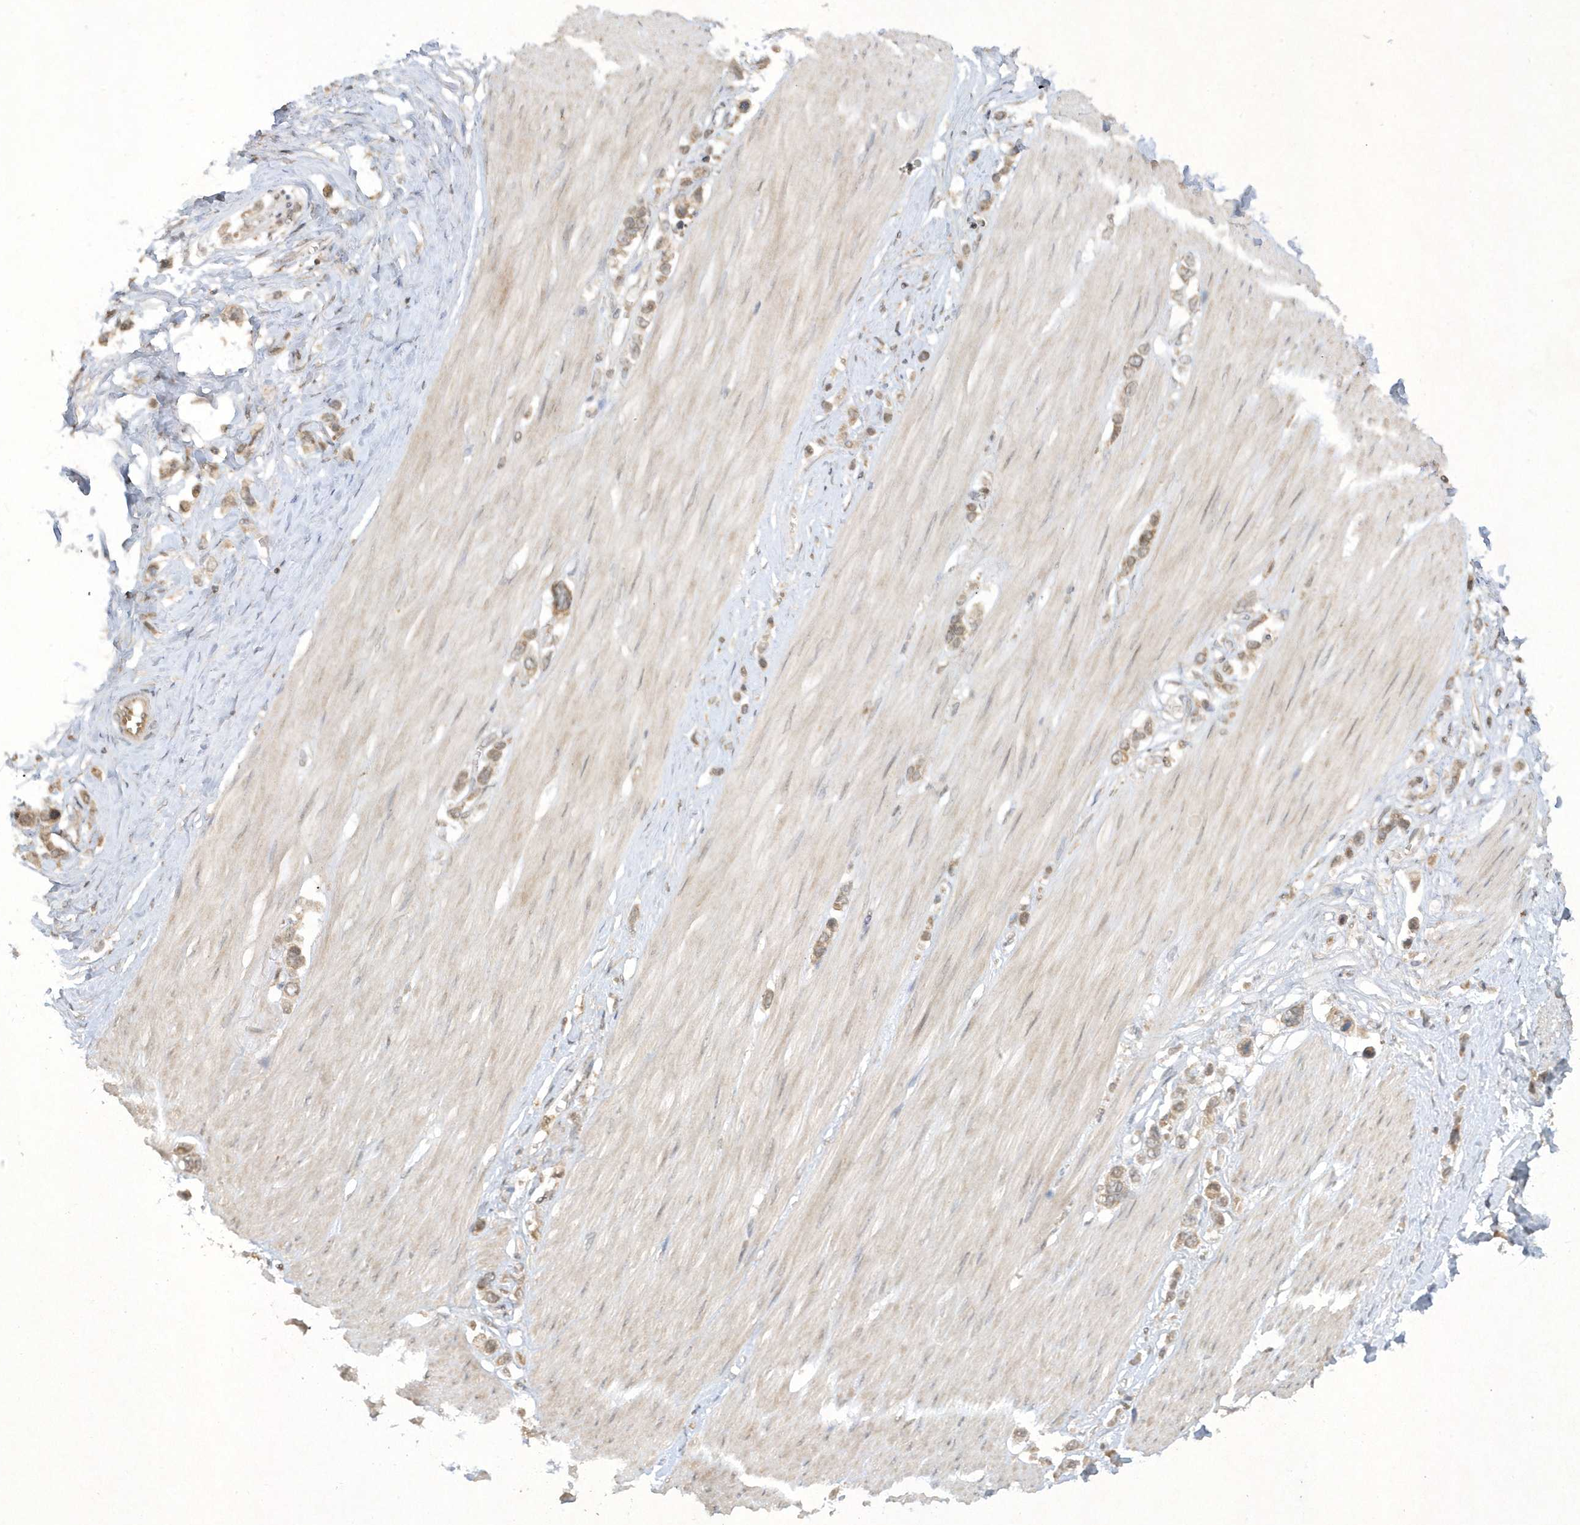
{"staining": {"intensity": "weak", "quantity": ">75%", "location": "cytoplasmic/membranous"}, "tissue": "stomach cancer", "cell_type": "Tumor cells", "image_type": "cancer", "snomed": [{"axis": "morphology", "description": "Adenocarcinoma, NOS"}, {"axis": "topography", "description": "Stomach"}], "caption": "Approximately >75% of tumor cells in stomach adenocarcinoma exhibit weak cytoplasmic/membranous protein positivity as visualized by brown immunohistochemical staining.", "gene": "ZNF213", "patient": {"sex": "female", "age": 65}}